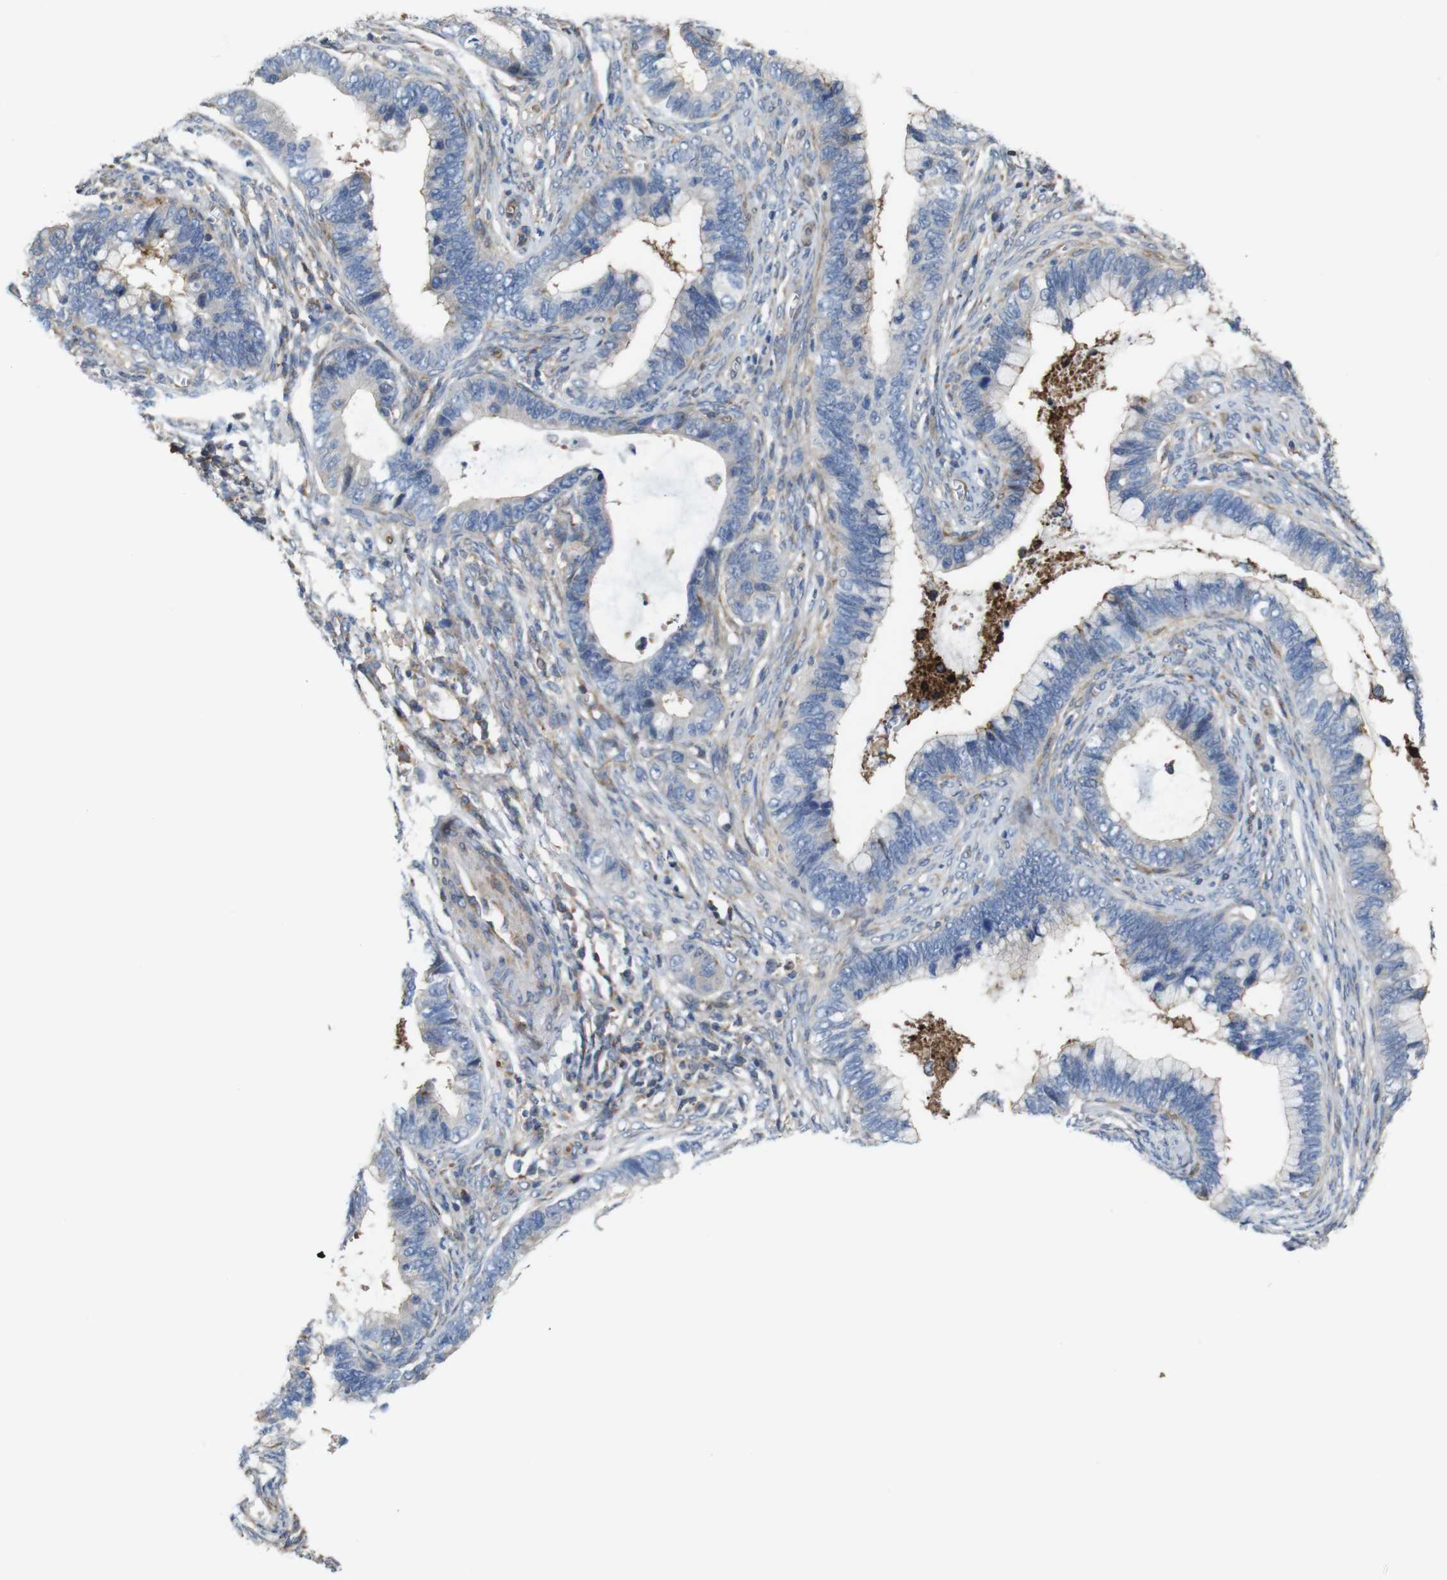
{"staining": {"intensity": "negative", "quantity": "none", "location": "none"}, "tissue": "cervical cancer", "cell_type": "Tumor cells", "image_type": "cancer", "snomed": [{"axis": "morphology", "description": "Adenocarcinoma, NOS"}, {"axis": "topography", "description": "Cervix"}], "caption": "This micrograph is of cervical cancer (adenocarcinoma) stained with IHC to label a protein in brown with the nuclei are counter-stained blue. There is no staining in tumor cells.", "gene": "PCOLCE2", "patient": {"sex": "female", "age": 44}}